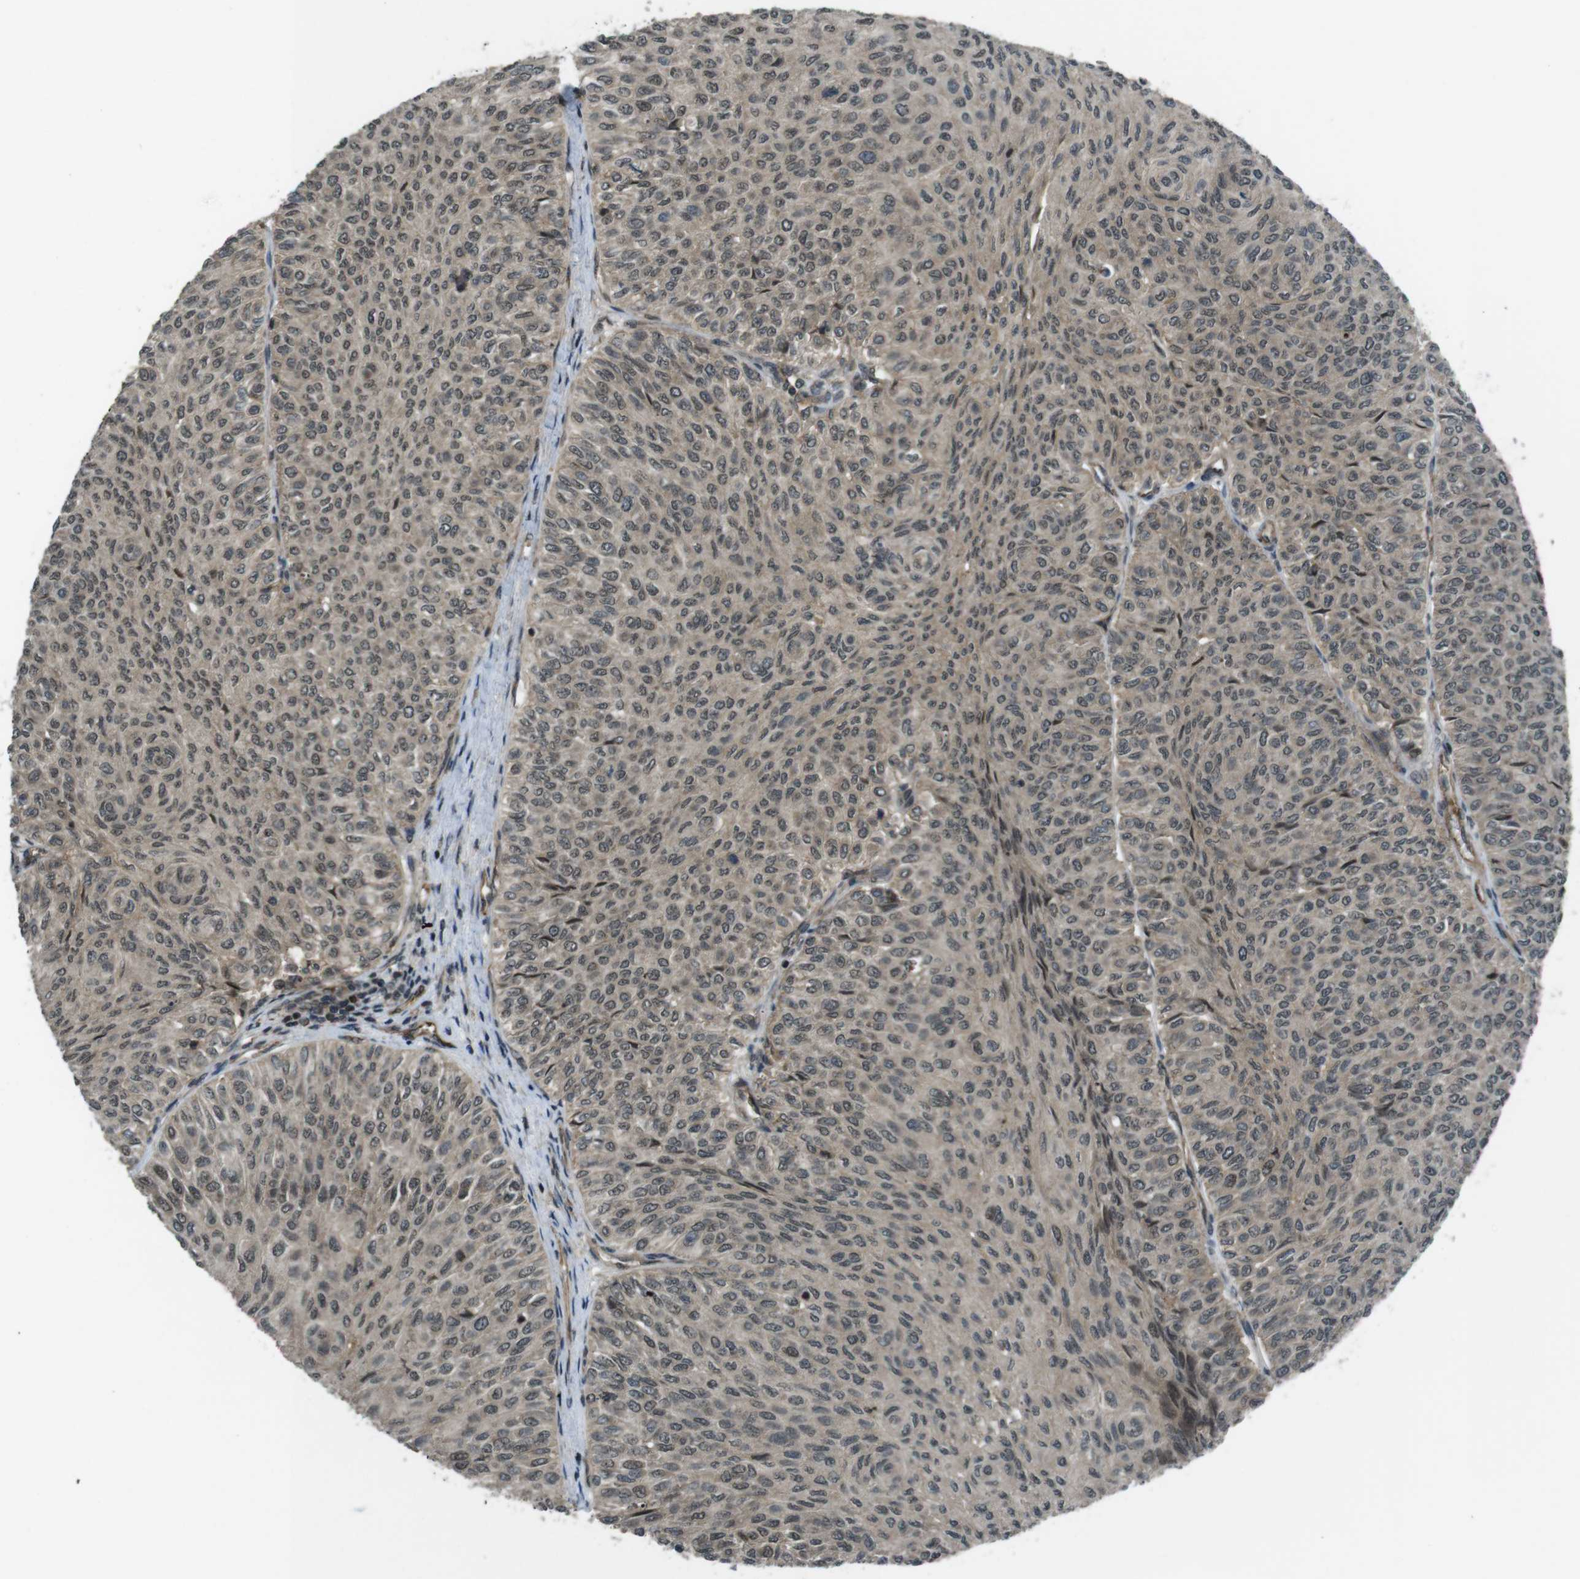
{"staining": {"intensity": "weak", "quantity": ">75%", "location": "cytoplasmic/membranous,nuclear"}, "tissue": "urothelial cancer", "cell_type": "Tumor cells", "image_type": "cancer", "snomed": [{"axis": "morphology", "description": "Urothelial carcinoma, Low grade"}, {"axis": "topography", "description": "Urinary bladder"}], "caption": "Immunohistochemical staining of urothelial carcinoma (low-grade) displays weak cytoplasmic/membranous and nuclear protein staining in approximately >75% of tumor cells.", "gene": "TIAM2", "patient": {"sex": "male", "age": 78}}